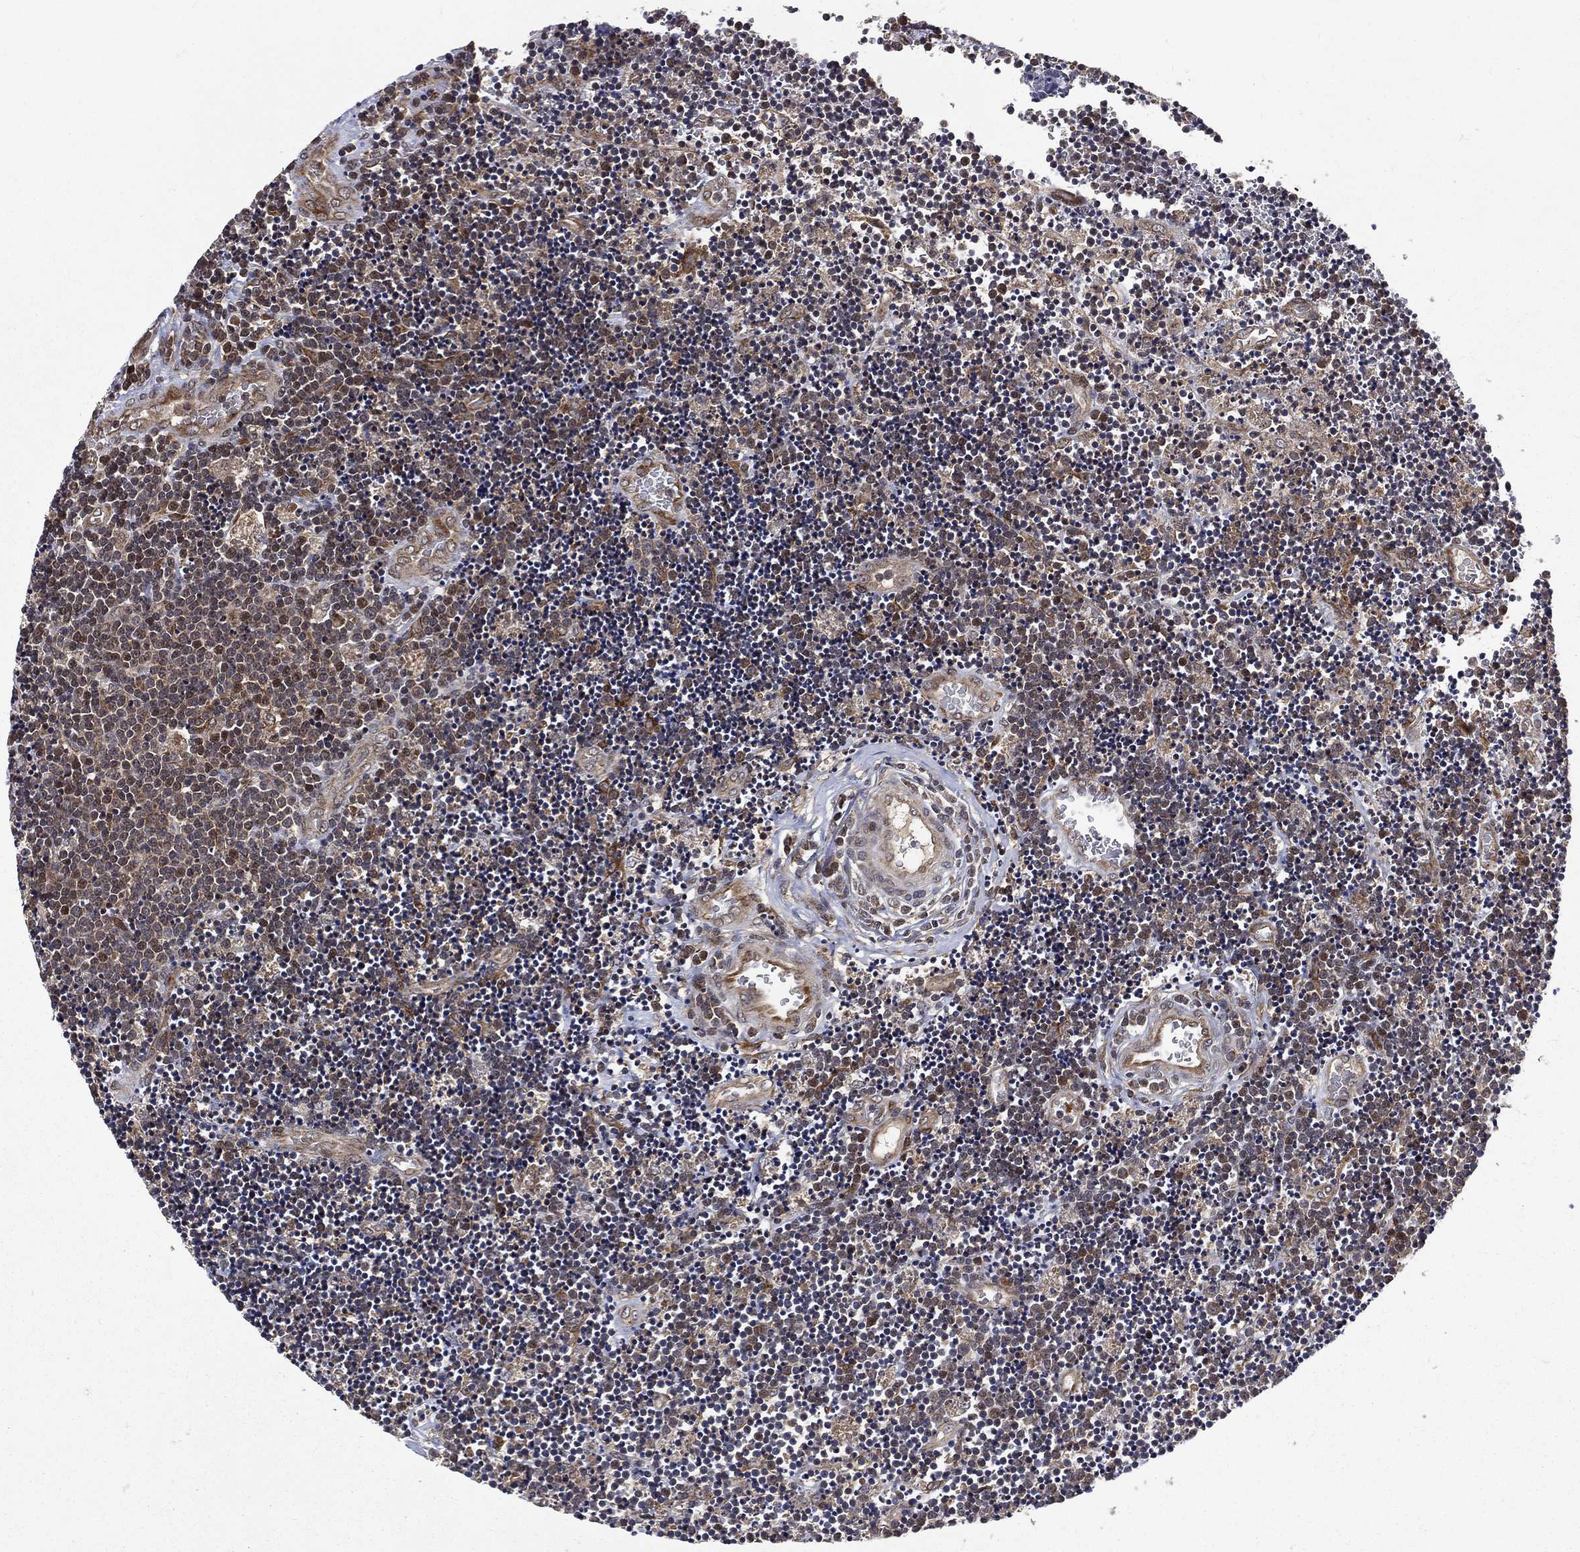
{"staining": {"intensity": "moderate", "quantity": "25%-75%", "location": "nuclear"}, "tissue": "lymphoma", "cell_type": "Tumor cells", "image_type": "cancer", "snomed": [{"axis": "morphology", "description": "Malignant lymphoma, non-Hodgkin's type, Low grade"}, {"axis": "topography", "description": "Brain"}], "caption": "Tumor cells display medium levels of moderate nuclear staining in approximately 25%-75% of cells in lymphoma.", "gene": "RAB11FIP4", "patient": {"sex": "female", "age": 66}}